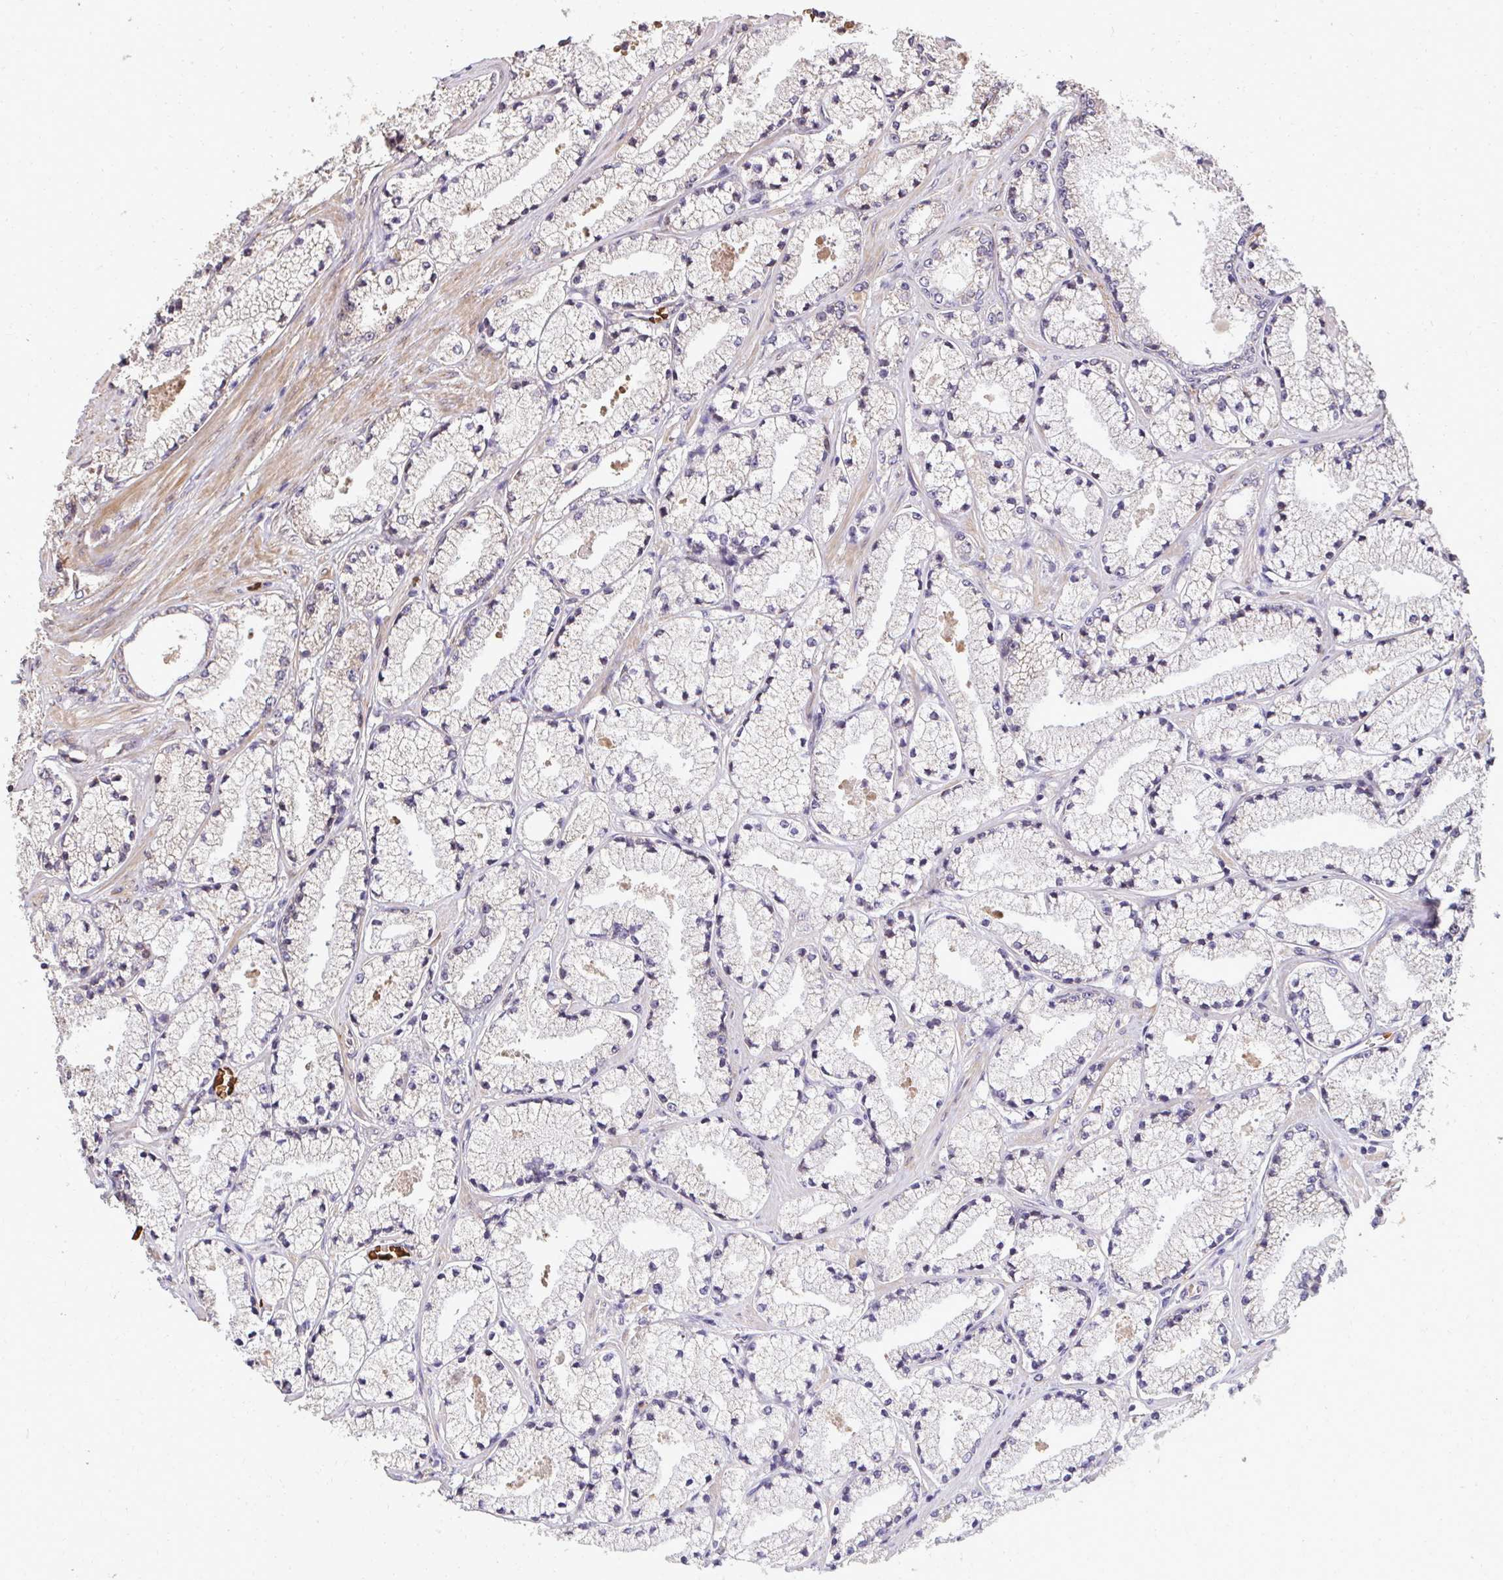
{"staining": {"intensity": "negative", "quantity": "none", "location": "none"}, "tissue": "prostate cancer", "cell_type": "Tumor cells", "image_type": "cancer", "snomed": [{"axis": "morphology", "description": "Adenocarcinoma, High grade"}, {"axis": "topography", "description": "Prostate"}], "caption": "Tumor cells are negative for protein expression in human adenocarcinoma (high-grade) (prostate).", "gene": "FIBCD1", "patient": {"sex": "male", "age": 63}}